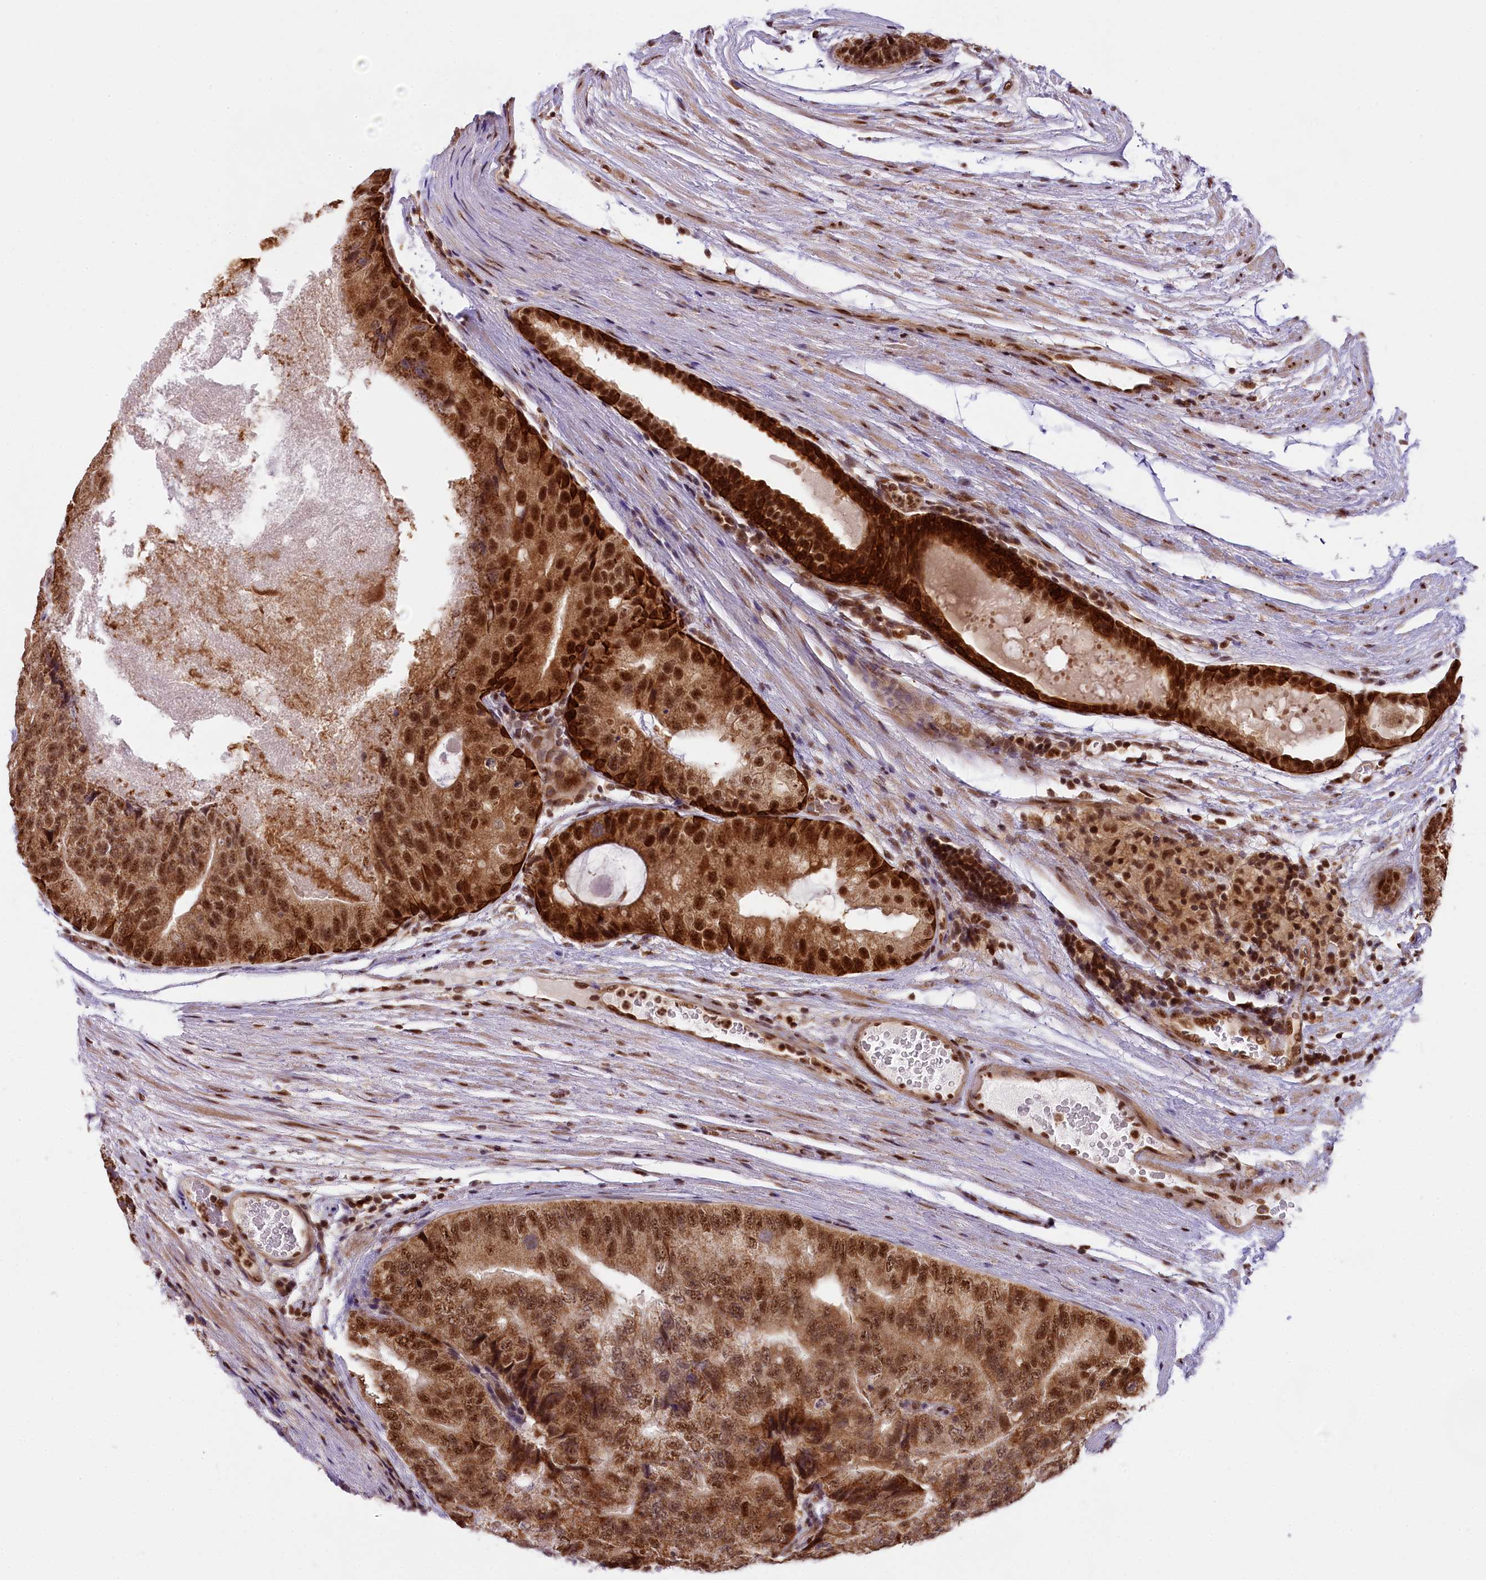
{"staining": {"intensity": "strong", "quantity": ">75%", "location": "cytoplasmic/membranous,nuclear"}, "tissue": "prostate cancer", "cell_type": "Tumor cells", "image_type": "cancer", "snomed": [{"axis": "morphology", "description": "Adenocarcinoma, High grade"}, {"axis": "topography", "description": "Prostate"}], "caption": "Protein analysis of prostate cancer (adenocarcinoma (high-grade)) tissue demonstrates strong cytoplasmic/membranous and nuclear staining in approximately >75% of tumor cells. (IHC, brightfield microscopy, high magnification).", "gene": "CARD8", "patient": {"sex": "male", "age": 70}}